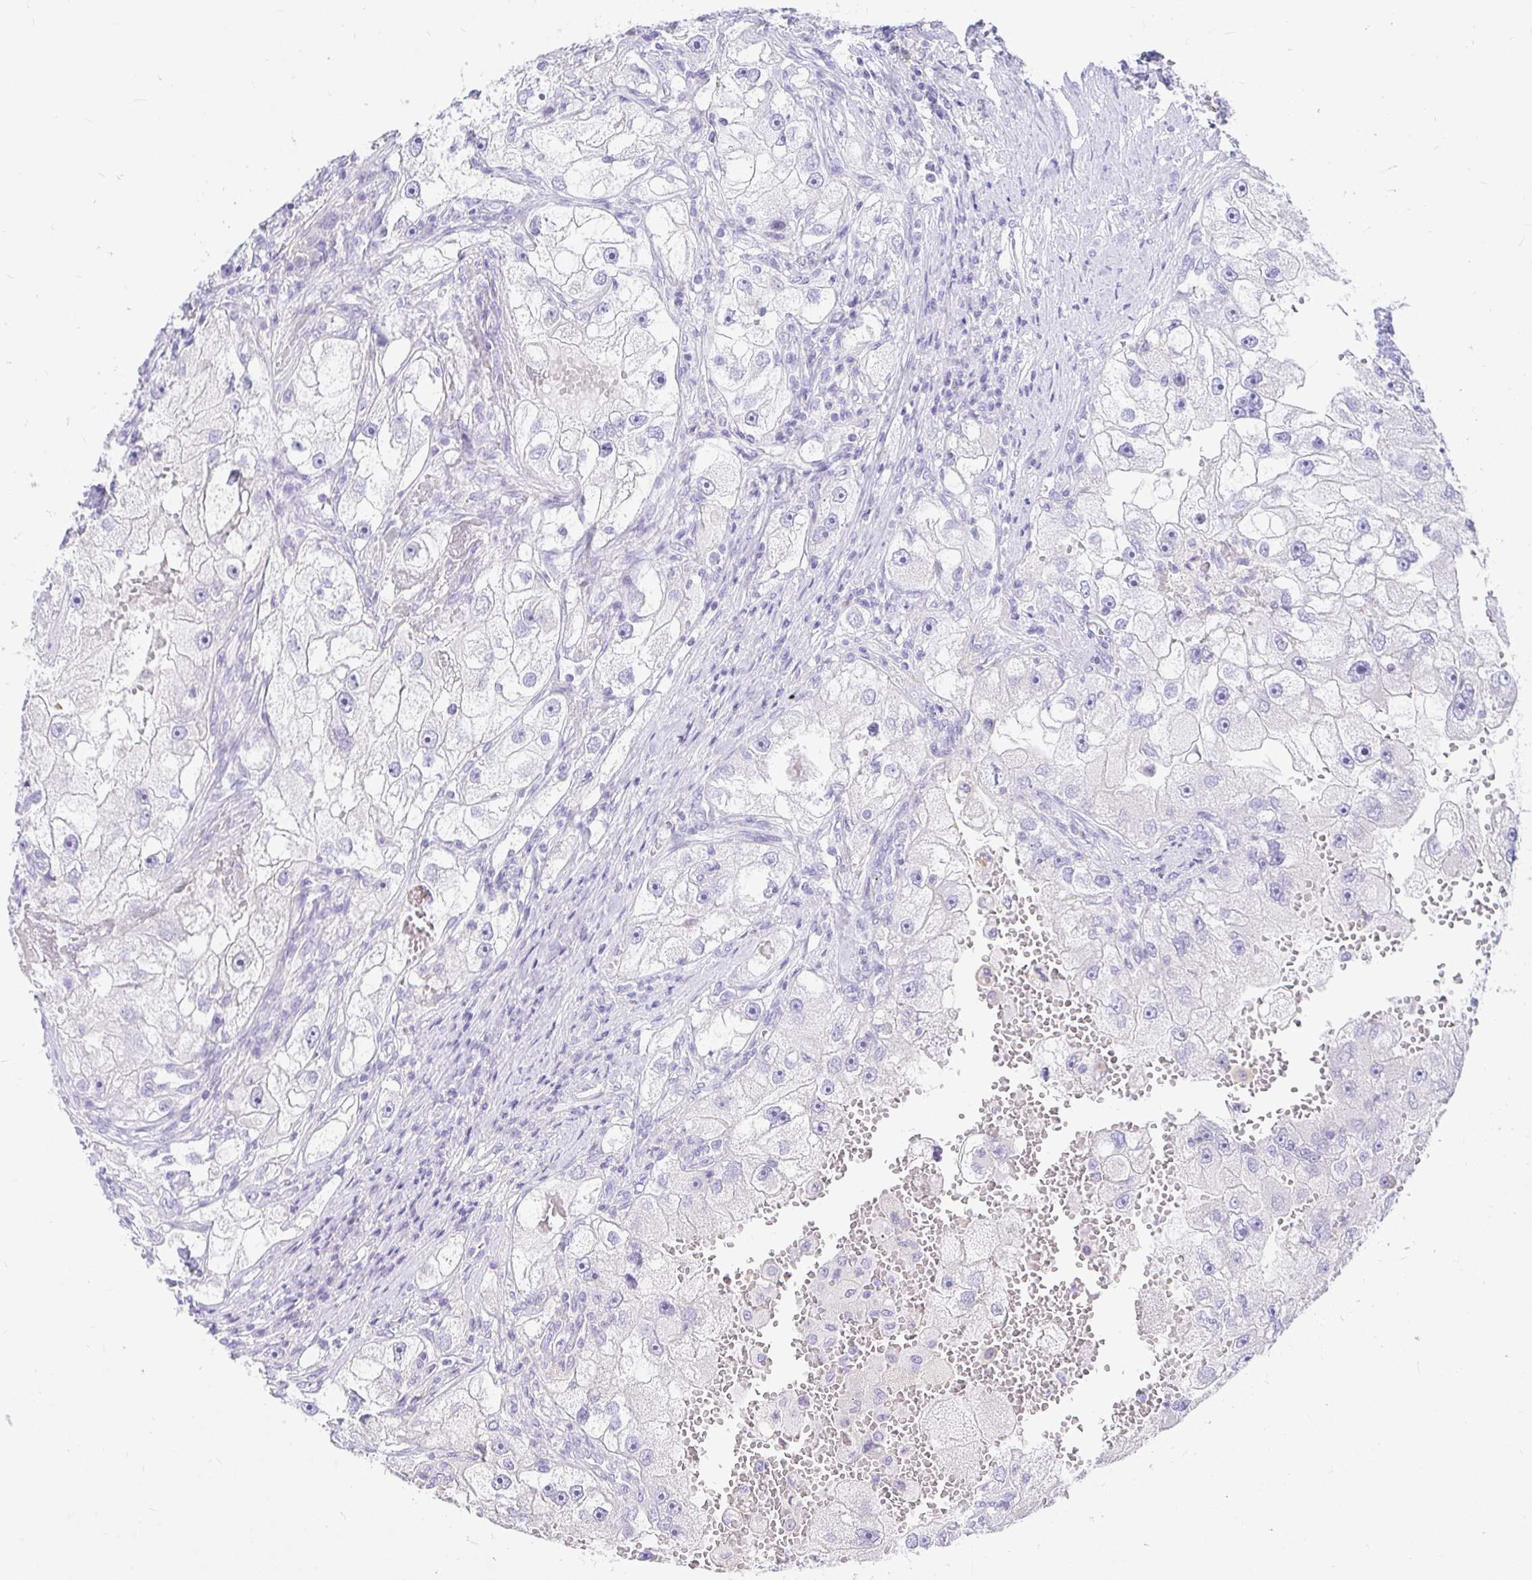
{"staining": {"intensity": "negative", "quantity": "none", "location": "none"}, "tissue": "renal cancer", "cell_type": "Tumor cells", "image_type": "cancer", "snomed": [{"axis": "morphology", "description": "Adenocarcinoma, NOS"}, {"axis": "topography", "description": "Kidney"}], "caption": "This is an immunohistochemistry histopathology image of human renal cancer (adenocarcinoma). There is no expression in tumor cells.", "gene": "NR2E1", "patient": {"sex": "male", "age": 63}}